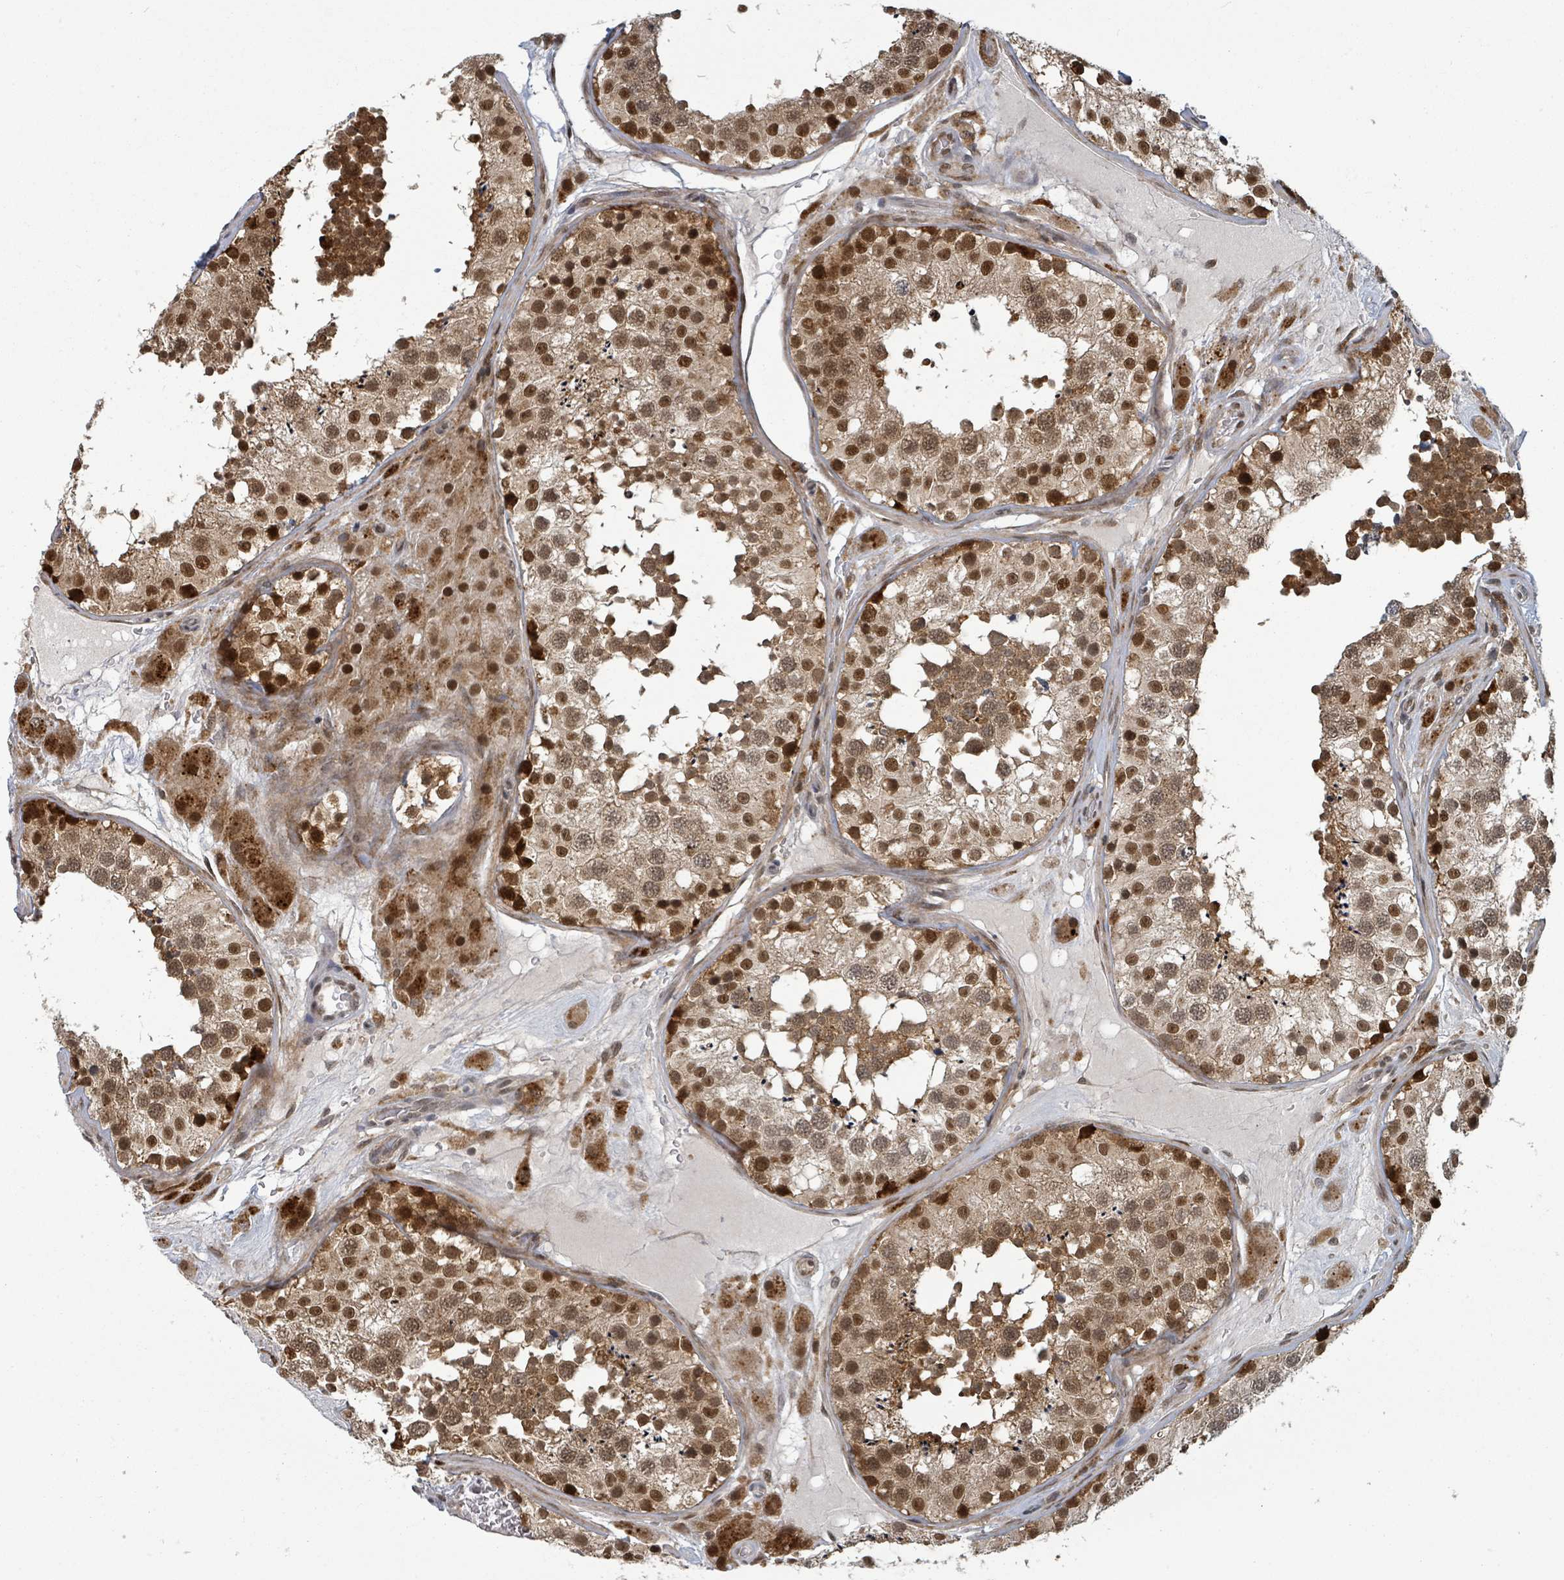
{"staining": {"intensity": "strong", "quantity": ">75%", "location": "cytoplasmic/membranous,nuclear"}, "tissue": "testis", "cell_type": "Cells in seminiferous ducts", "image_type": "normal", "snomed": [{"axis": "morphology", "description": "Normal tissue, NOS"}, {"axis": "topography", "description": "Testis"}], "caption": "Strong cytoplasmic/membranous,nuclear expression for a protein is identified in approximately >75% of cells in seminiferous ducts of benign testis using IHC.", "gene": "GTF3C1", "patient": {"sex": "male", "age": 26}}